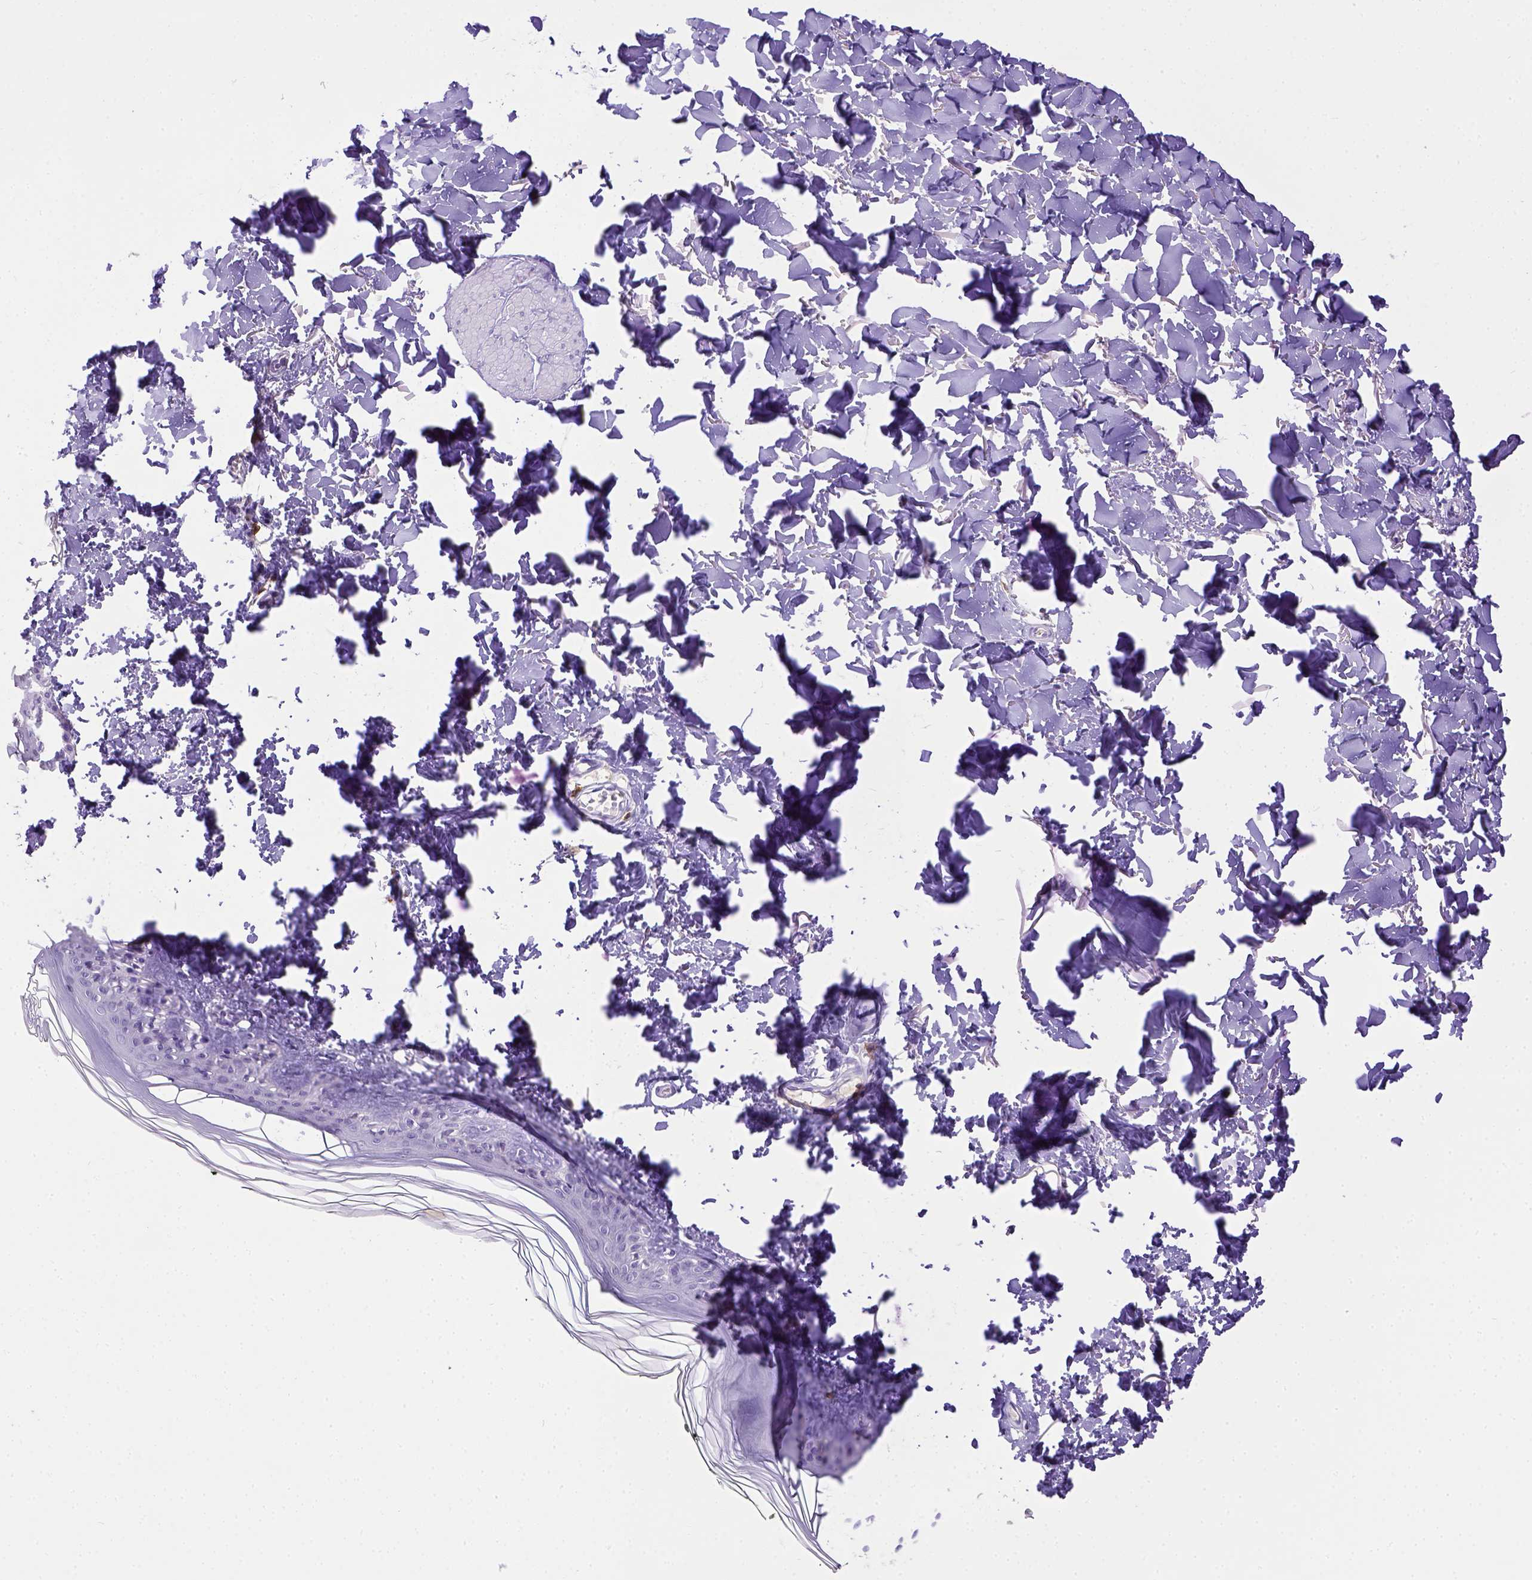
{"staining": {"intensity": "negative", "quantity": "none", "location": "none"}, "tissue": "skin", "cell_type": "Fibroblasts", "image_type": "normal", "snomed": [{"axis": "morphology", "description": "Normal tissue, NOS"}, {"axis": "topography", "description": "Skin"}, {"axis": "topography", "description": "Peripheral nerve tissue"}], "caption": "The photomicrograph shows no significant staining in fibroblasts of skin. The staining was performed using DAB (3,3'-diaminobenzidine) to visualize the protein expression in brown, while the nuclei were stained in blue with hematoxylin (Magnification: 20x).", "gene": "CD3E", "patient": {"sex": "female", "age": 45}}